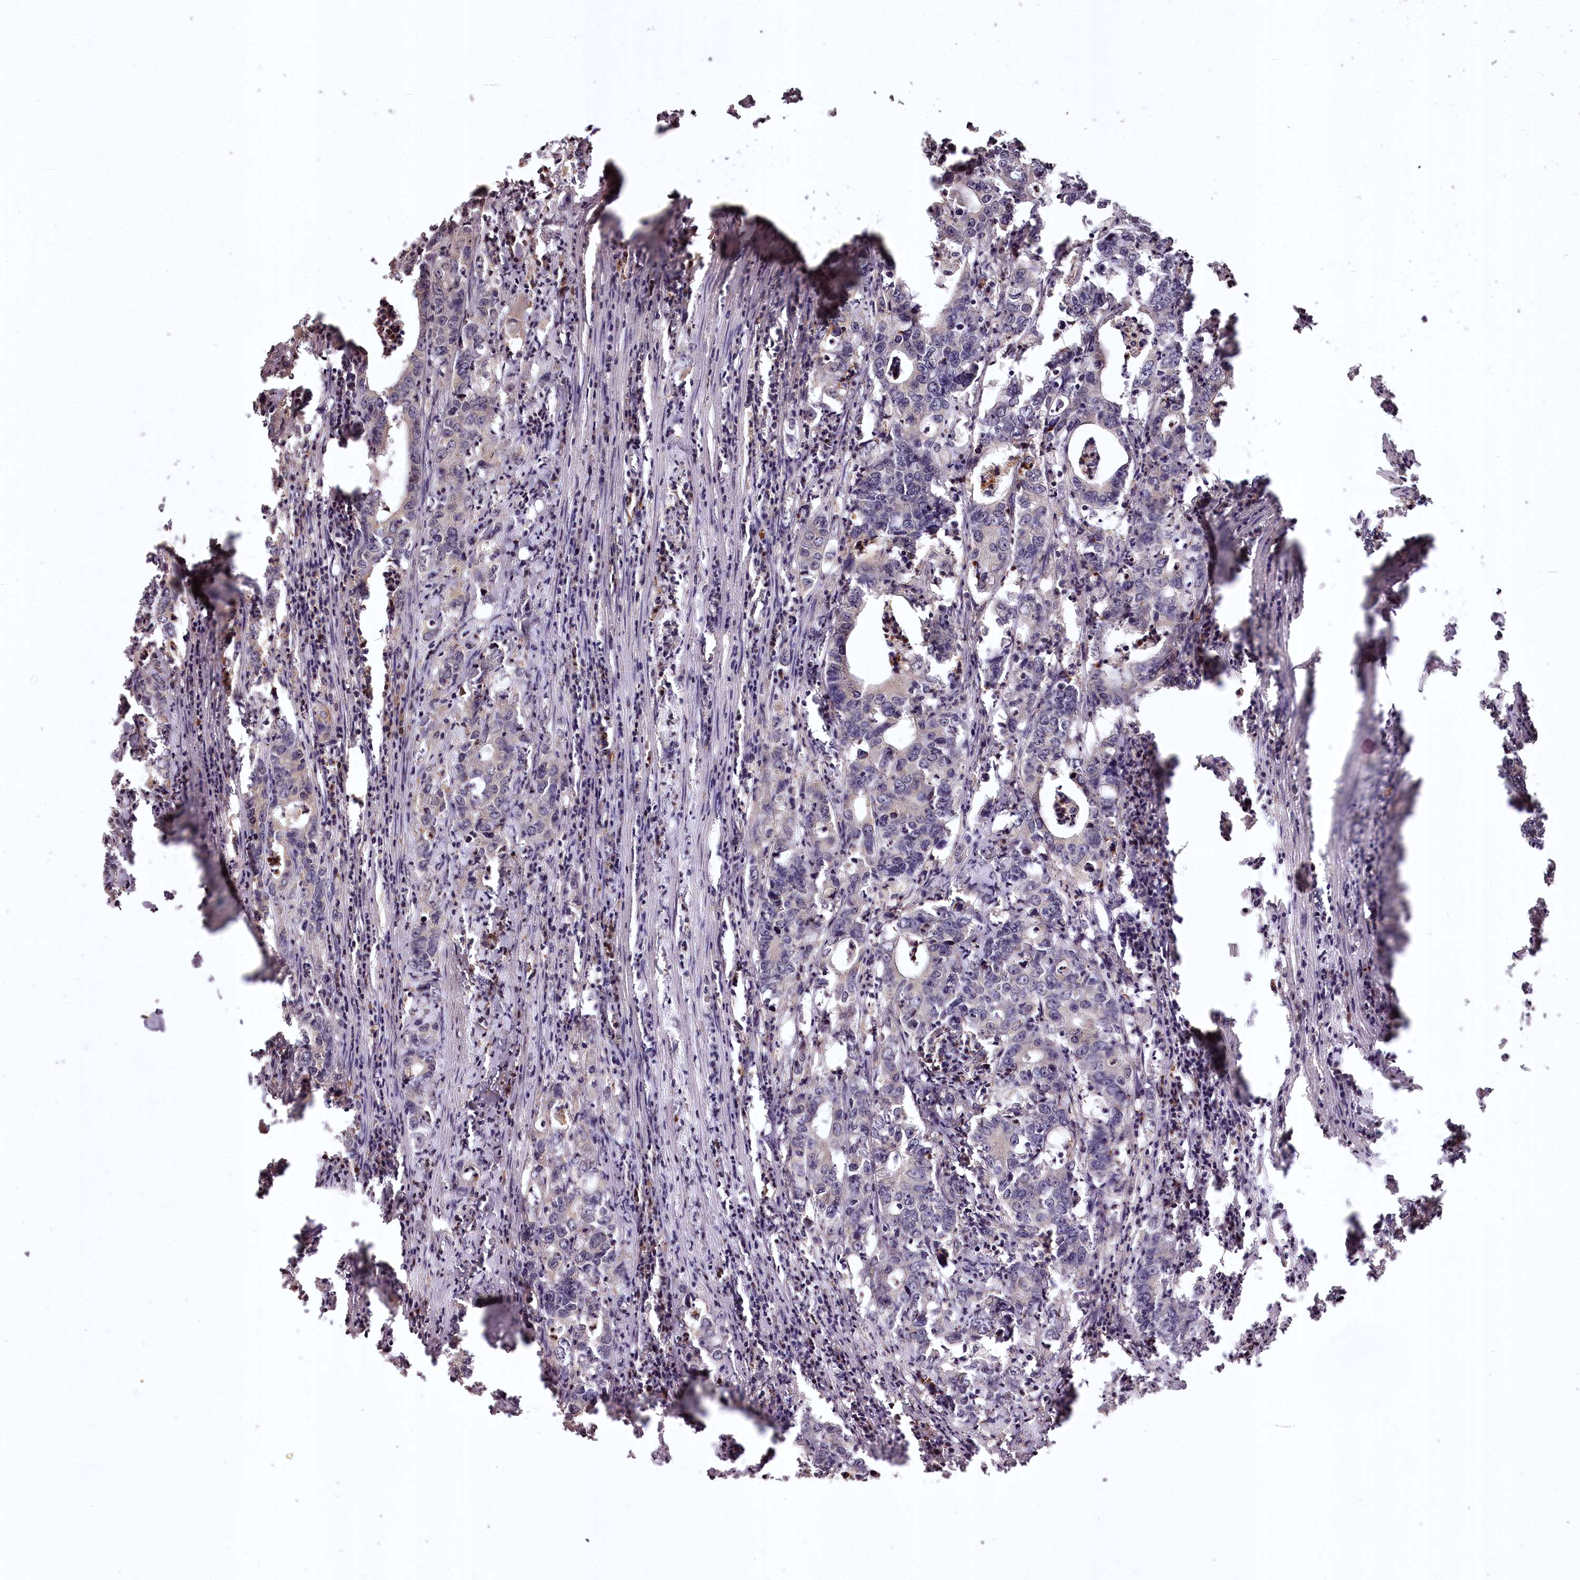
{"staining": {"intensity": "negative", "quantity": "none", "location": "none"}, "tissue": "colorectal cancer", "cell_type": "Tumor cells", "image_type": "cancer", "snomed": [{"axis": "morphology", "description": "Adenocarcinoma, NOS"}, {"axis": "topography", "description": "Colon"}], "caption": "Immunohistochemistry image of neoplastic tissue: colorectal cancer stained with DAB (3,3'-diaminobenzidine) exhibits no significant protein staining in tumor cells.", "gene": "TTC12", "patient": {"sex": "female", "age": 75}}